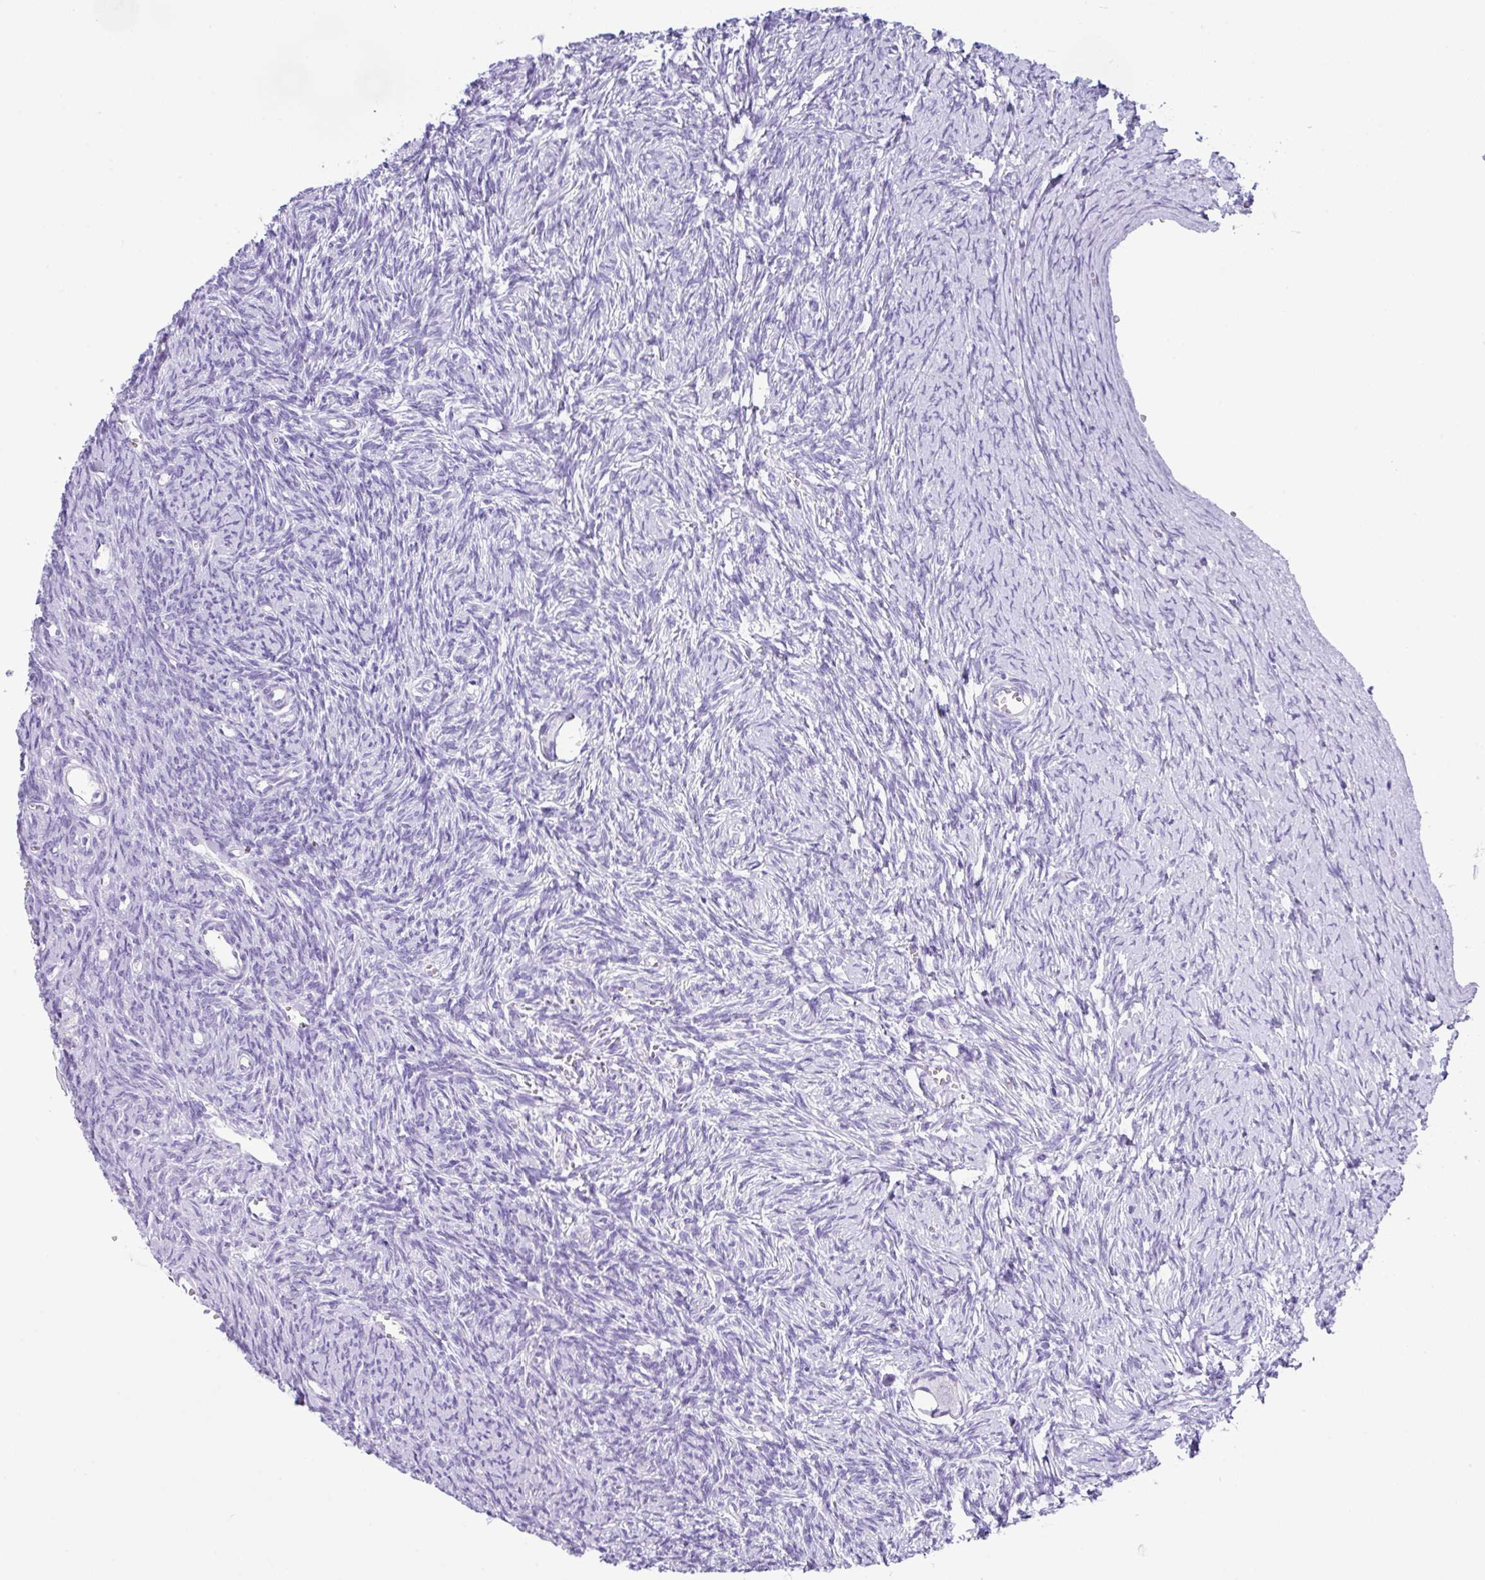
{"staining": {"intensity": "negative", "quantity": "none", "location": "none"}, "tissue": "ovary", "cell_type": "Follicle cells", "image_type": "normal", "snomed": [{"axis": "morphology", "description": "Normal tissue, NOS"}, {"axis": "topography", "description": "Ovary"}], "caption": "Benign ovary was stained to show a protein in brown. There is no significant staining in follicle cells. (DAB immunohistochemistry (IHC) with hematoxylin counter stain).", "gene": "ZG16", "patient": {"sex": "female", "age": 39}}